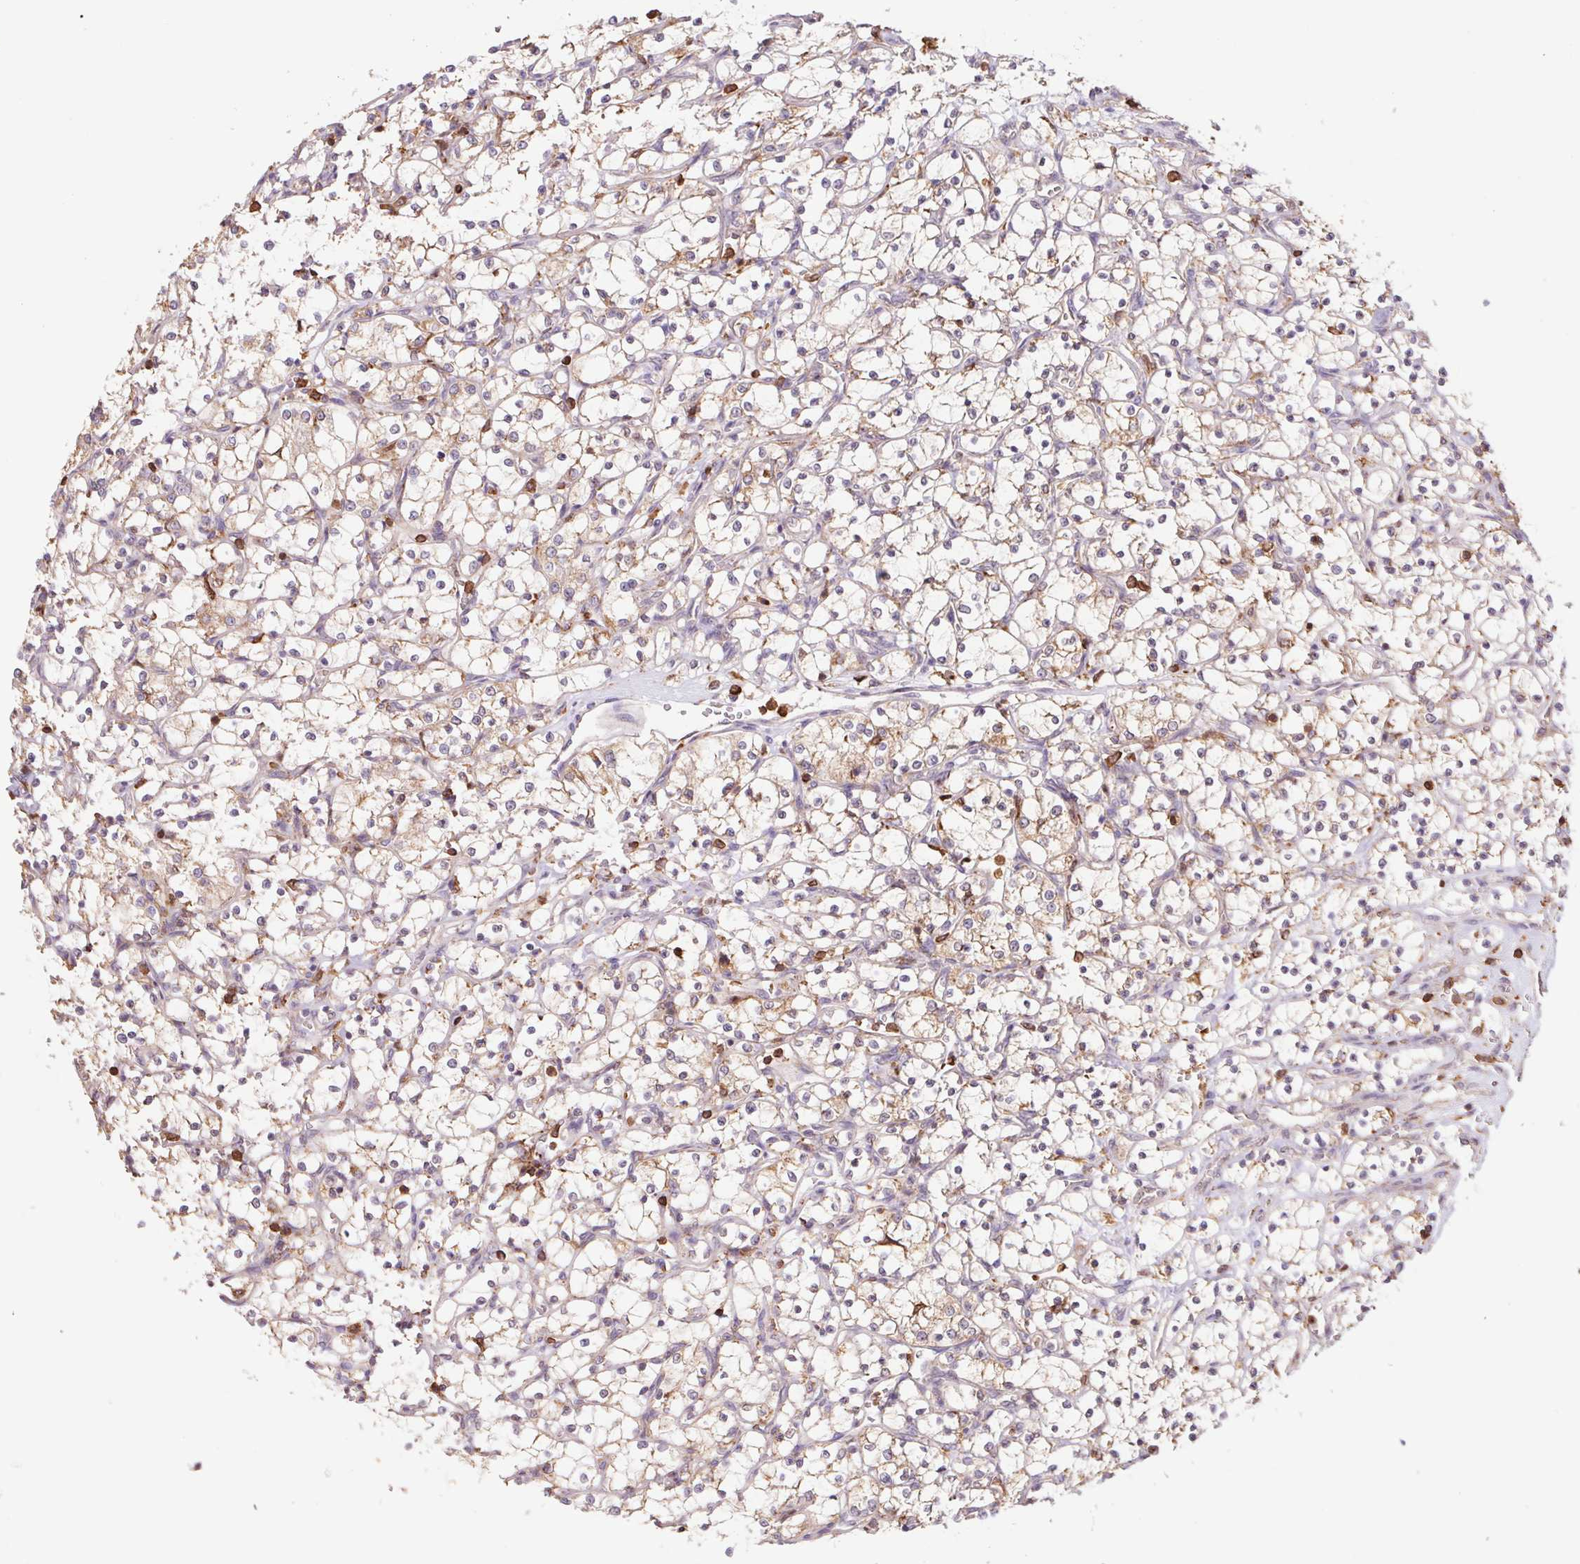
{"staining": {"intensity": "weak", "quantity": "25%-75%", "location": "cytoplasmic/membranous"}, "tissue": "renal cancer", "cell_type": "Tumor cells", "image_type": "cancer", "snomed": [{"axis": "morphology", "description": "Adenocarcinoma, NOS"}, {"axis": "topography", "description": "Kidney"}], "caption": "Renal adenocarcinoma stained with IHC displays weak cytoplasmic/membranous staining in approximately 25%-75% of tumor cells.", "gene": "URM1", "patient": {"sex": "female", "age": 69}}